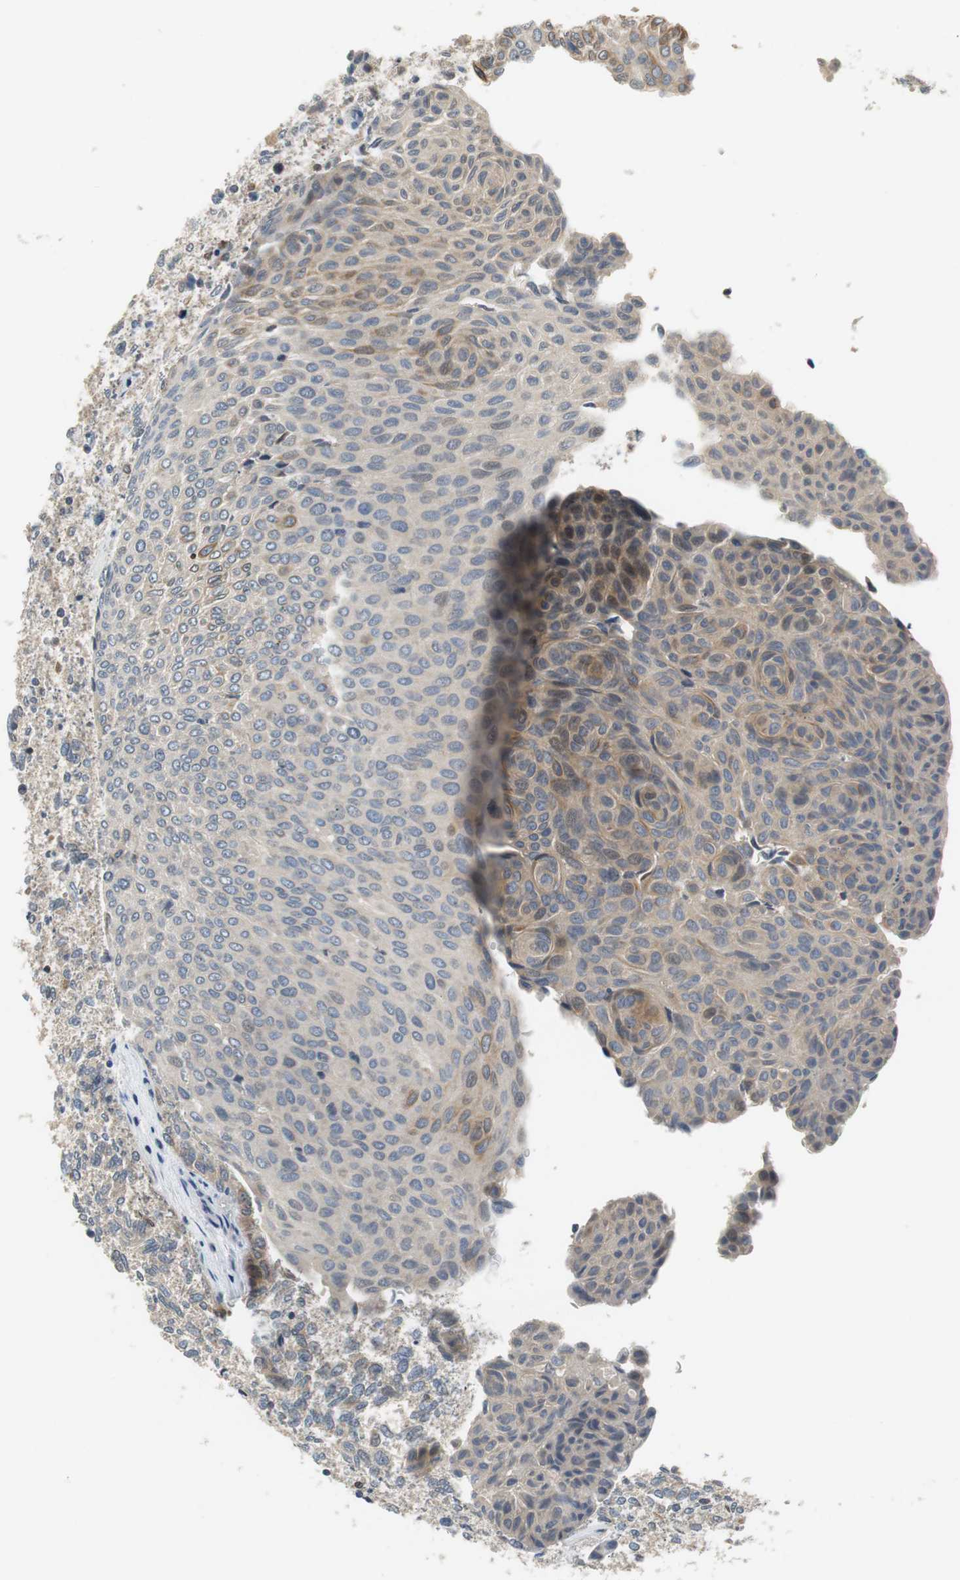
{"staining": {"intensity": "weak", "quantity": "25%-75%", "location": "cytoplasmic/membranous"}, "tissue": "urothelial cancer", "cell_type": "Tumor cells", "image_type": "cancer", "snomed": [{"axis": "morphology", "description": "Urothelial carcinoma, Low grade"}, {"axis": "topography", "description": "Urinary bladder"}], "caption": "This image exhibits immunohistochemistry (IHC) staining of human urothelial cancer, with low weak cytoplasmic/membranous staining in approximately 25%-75% of tumor cells.", "gene": "GLCCI1", "patient": {"sex": "male", "age": 78}}